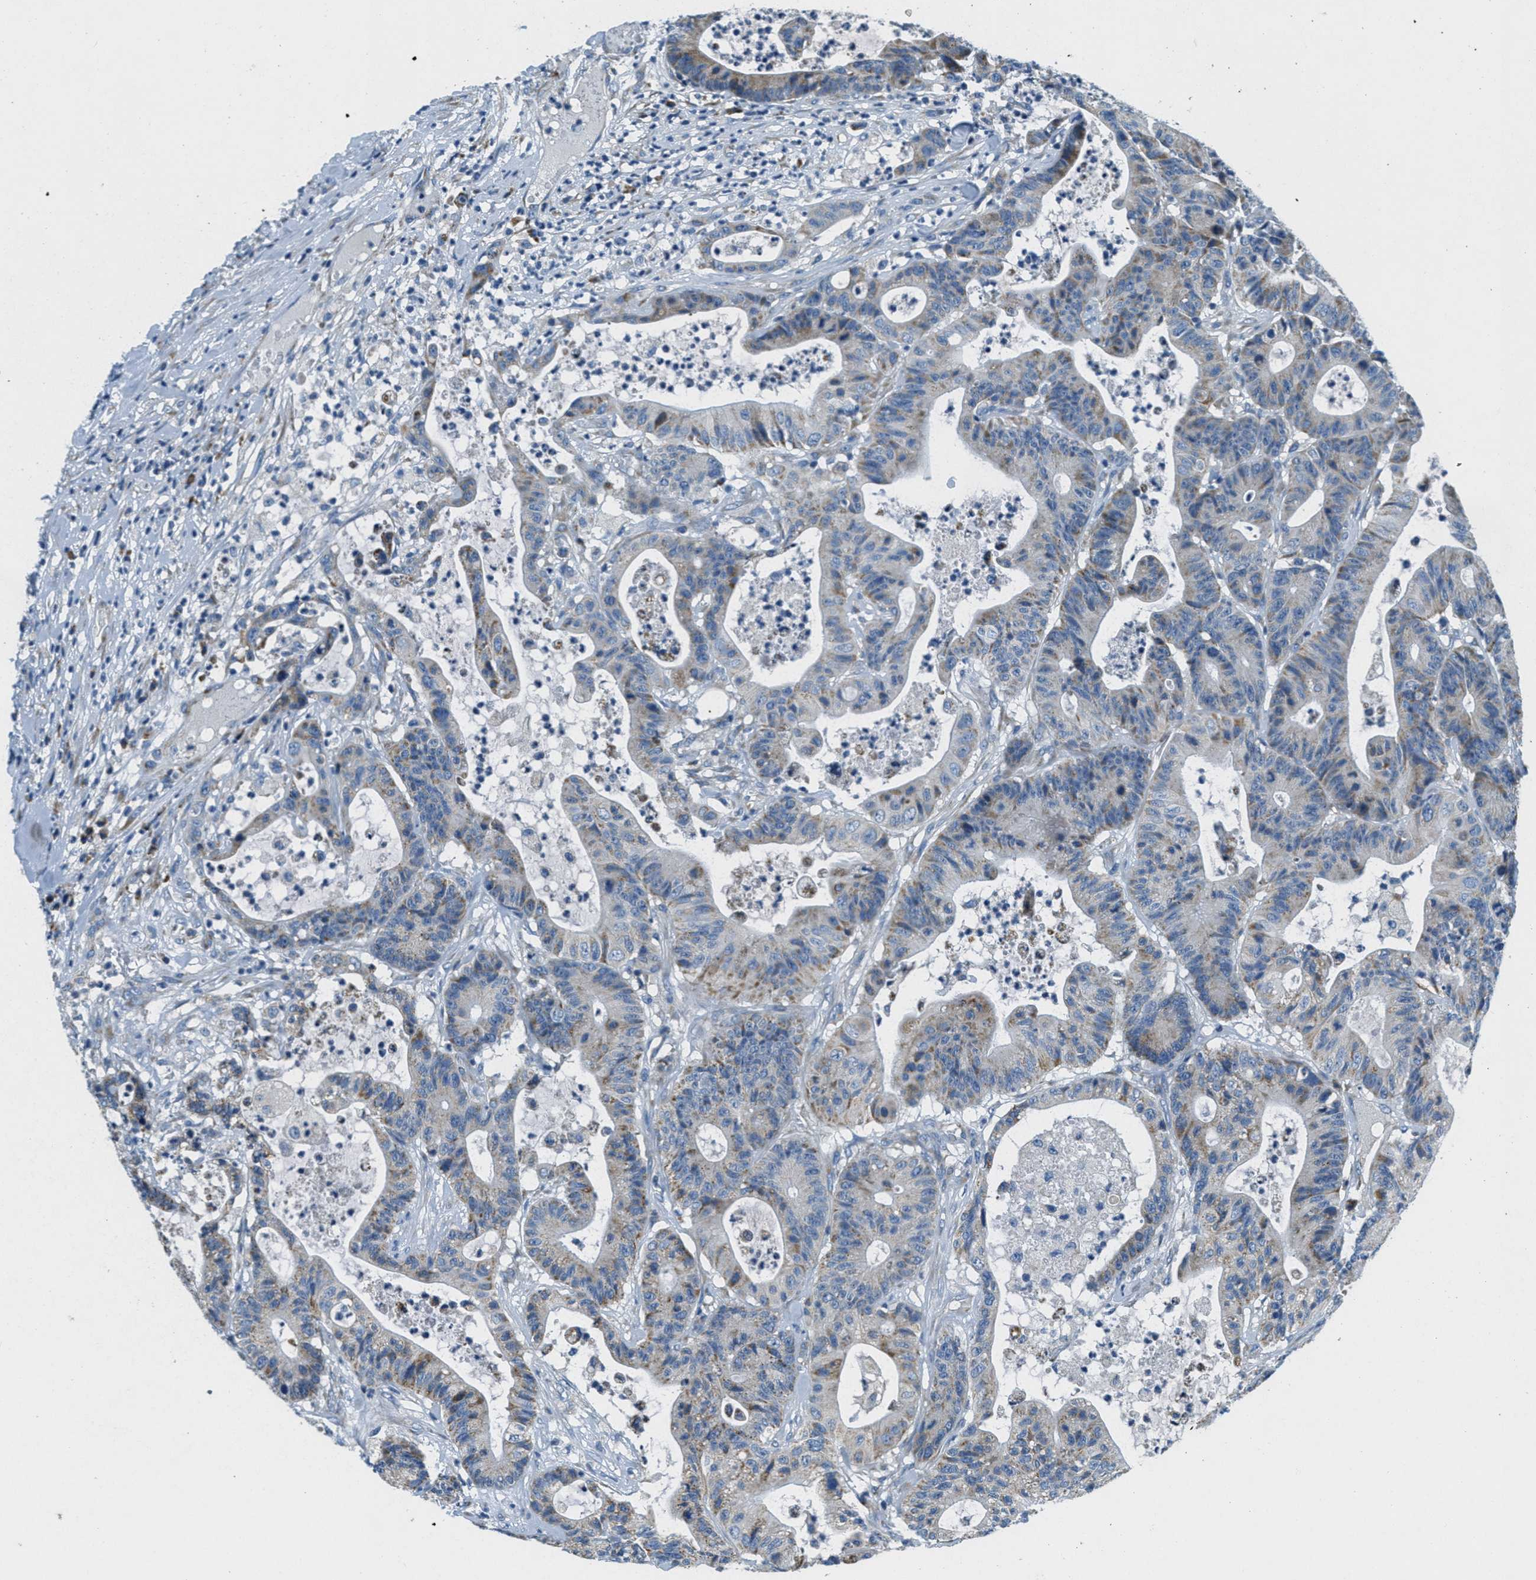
{"staining": {"intensity": "weak", "quantity": "25%-75%", "location": "cytoplasmic/membranous"}, "tissue": "colorectal cancer", "cell_type": "Tumor cells", "image_type": "cancer", "snomed": [{"axis": "morphology", "description": "Adenocarcinoma, NOS"}, {"axis": "topography", "description": "Colon"}], "caption": "Colorectal cancer tissue exhibits weak cytoplasmic/membranous staining in about 25%-75% of tumor cells, visualized by immunohistochemistry.", "gene": "CA4", "patient": {"sex": "female", "age": 84}}